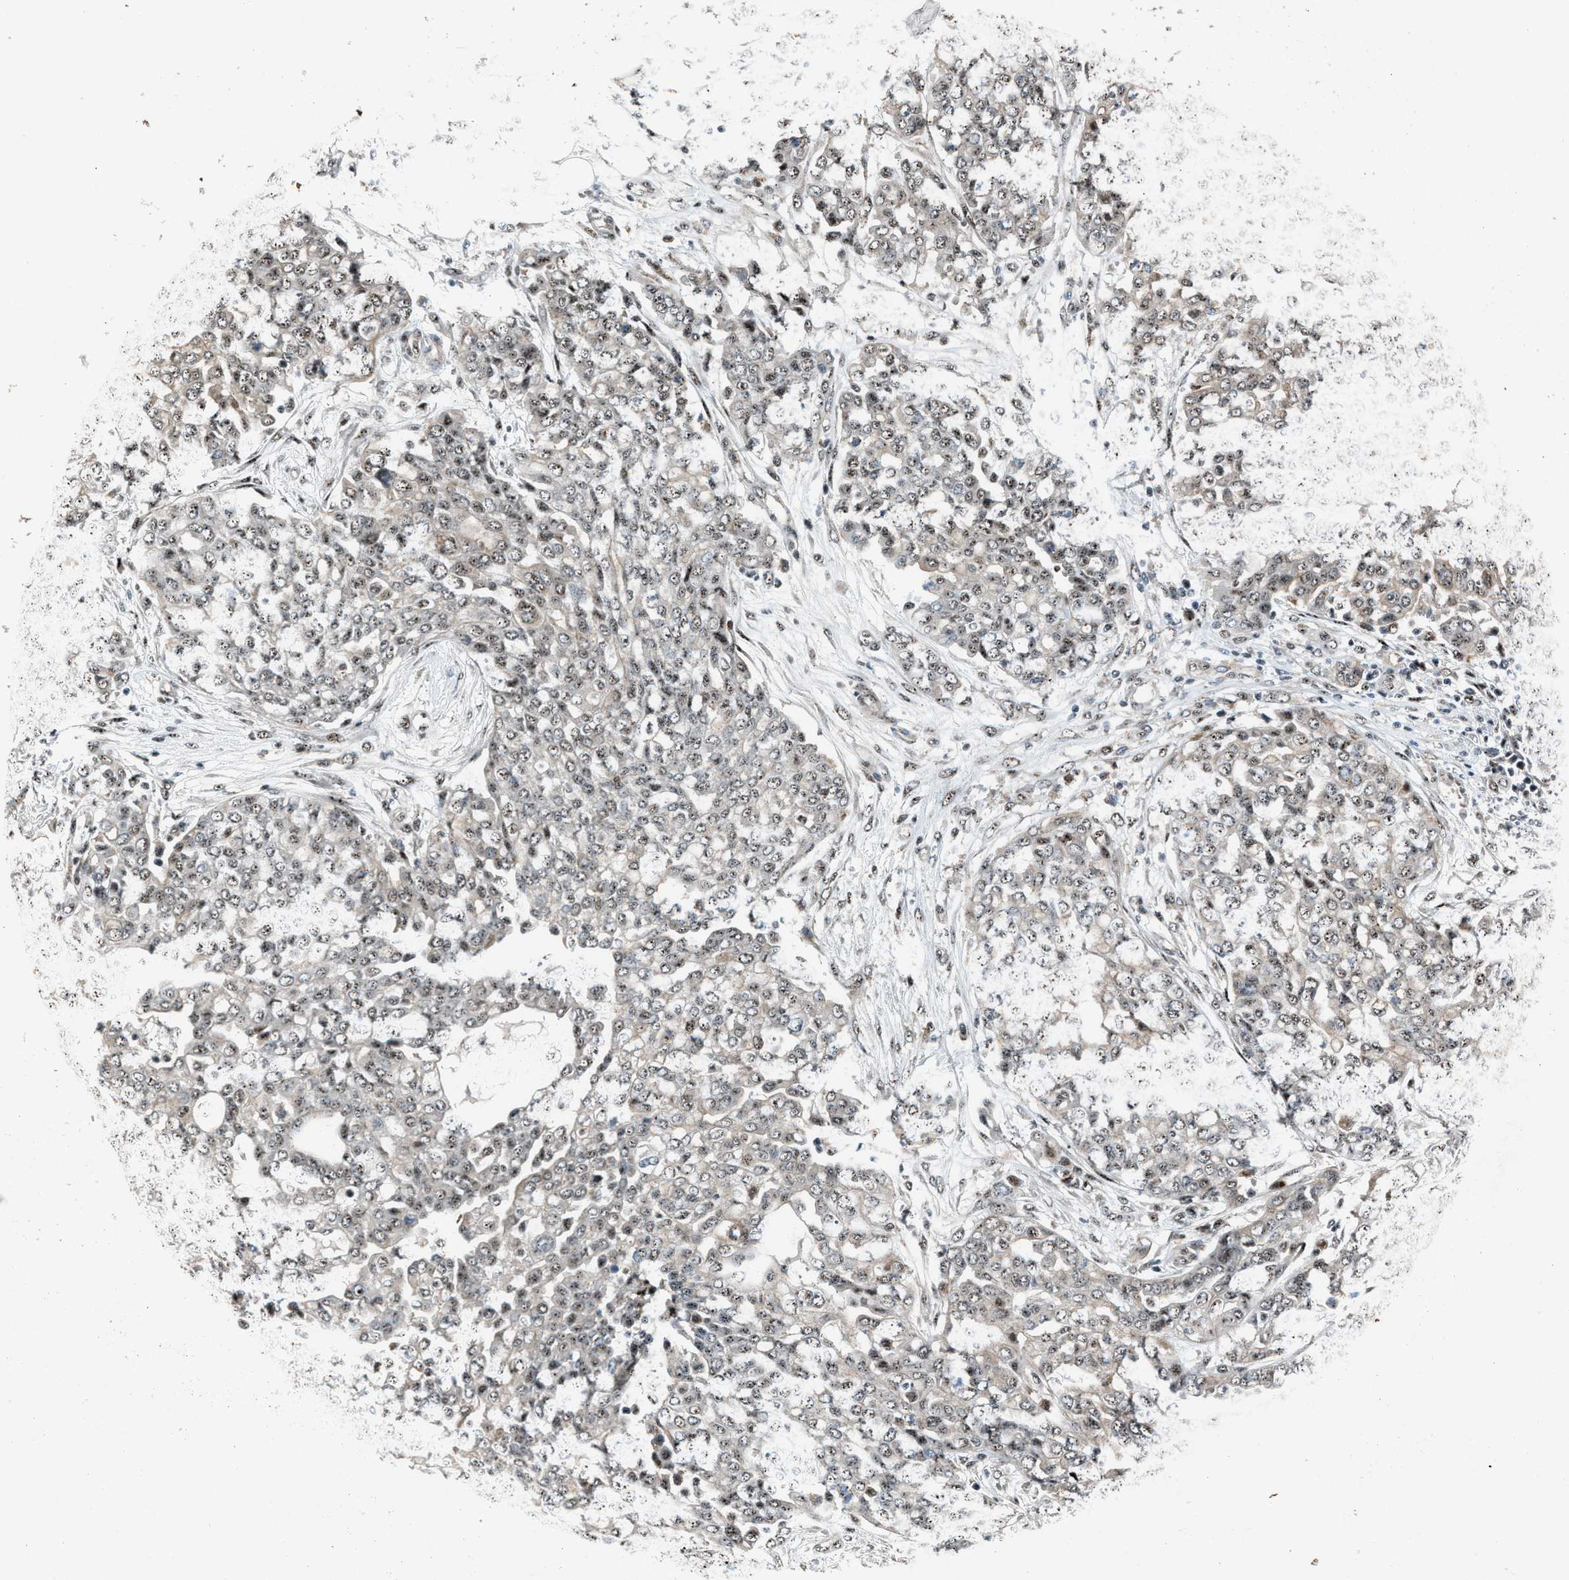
{"staining": {"intensity": "weak", "quantity": "25%-75%", "location": "nuclear"}, "tissue": "ovarian cancer", "cell_type": "Tumor cells", "image_type": "cancer", "snomed": [{"axis": "morphology", "description": "Cystadenocarcinoma, serous, NOS"}, {"axis": "topography", "description": "Soft tissue"}, {"axis": "topography", "description": "Ovary"}], "caption": "Brown immunohistochemical staining in serous cystadenocarcinoma (ovarian) reveals weak nuclear positivity in about 25%-75% of tumor cells.", "gene": "CENPP", "patient": {"sex": "female", "age": 57}}